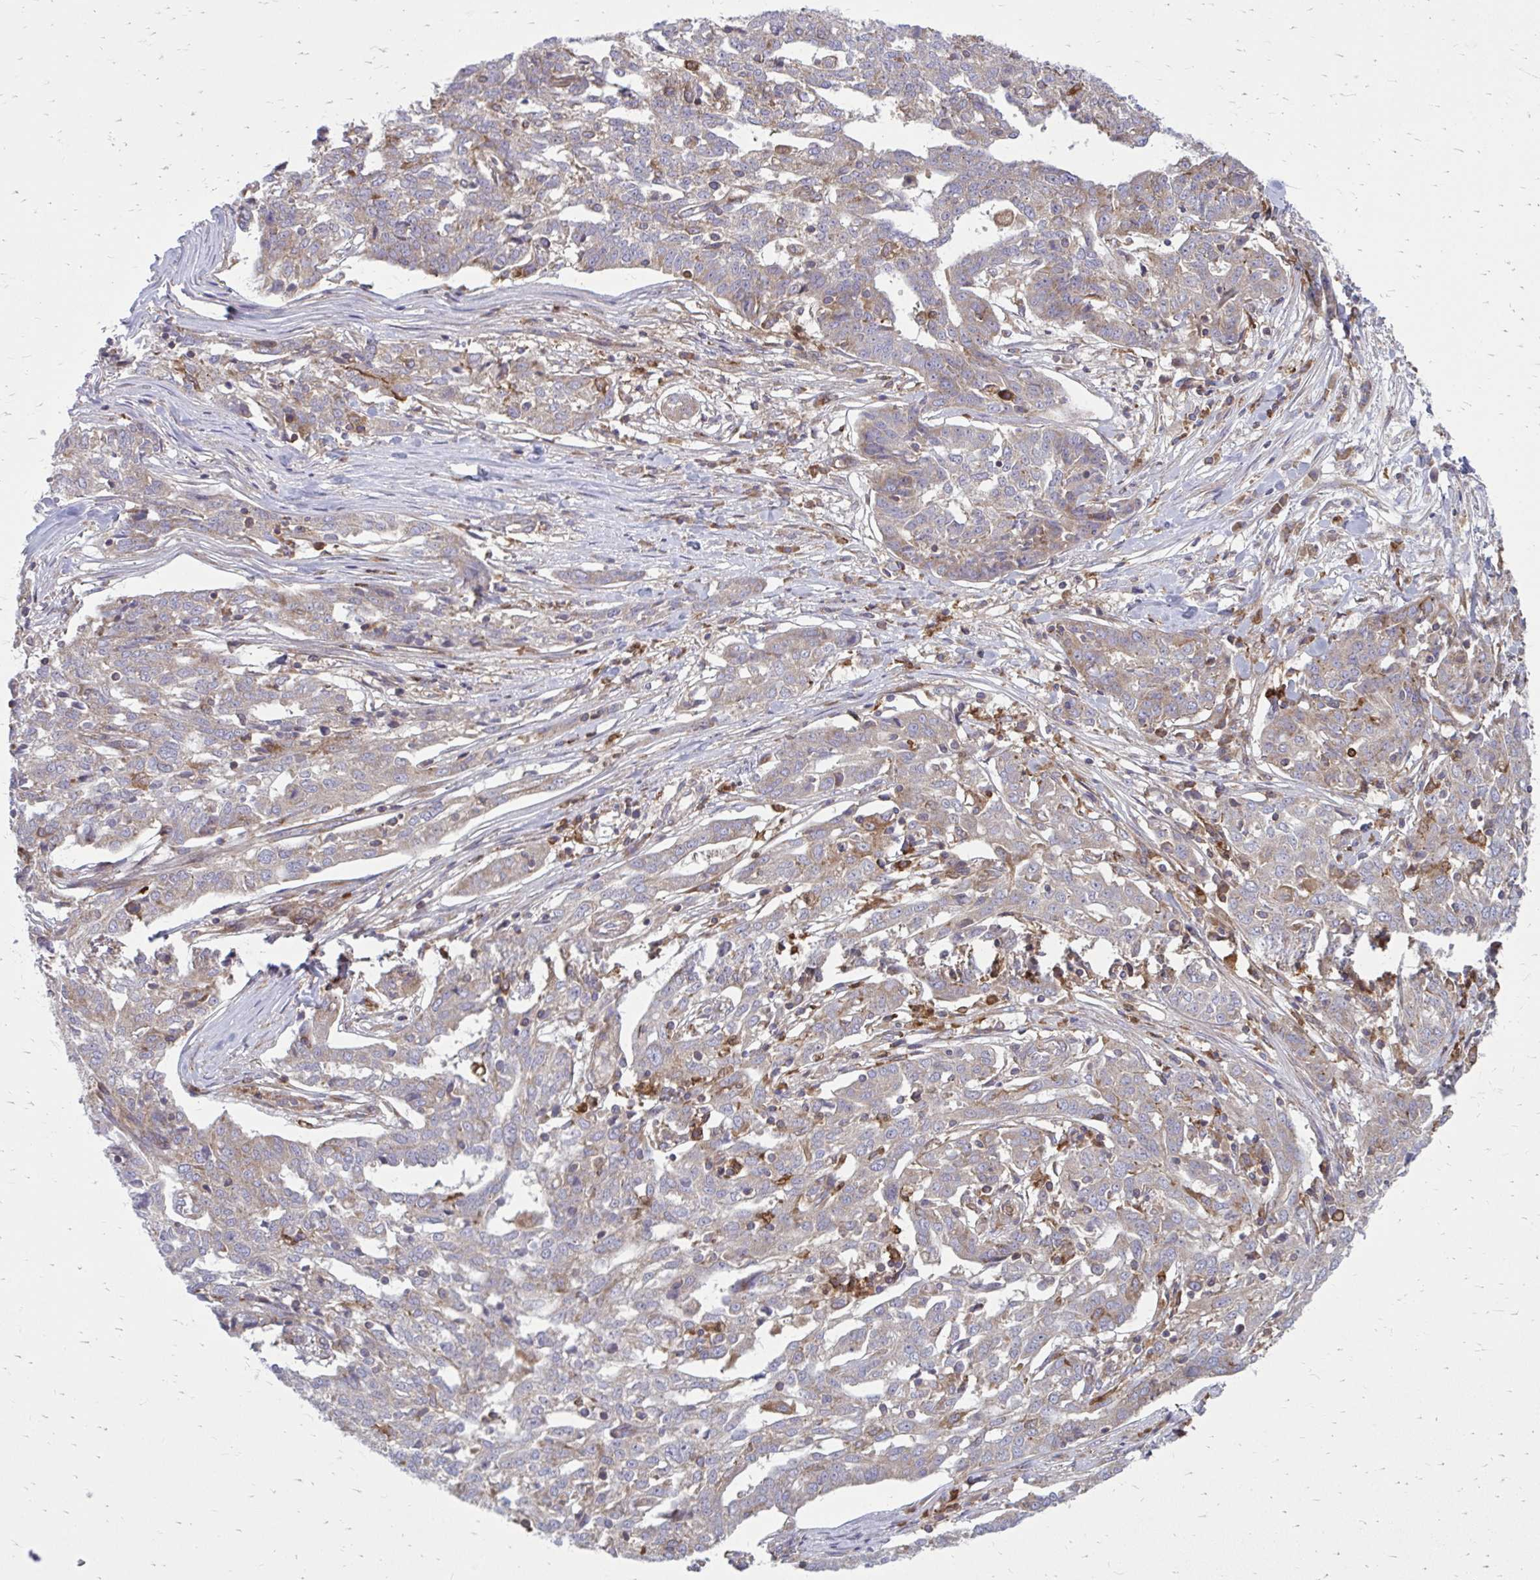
{"staining": {"intensity": "weak", "quantity": "25%-75%", "location": "cytoplasmic/membranous"}, "tissue": "ovarian cancer", "cell_type": "Tumor cells", "image_type": "cancer", "snomed": [{"axis": "morphology", "description": "Cystadenocarcinoma, serous, NOS"}, {"axis": "topography", "description": "Ovary"}], "caption": "Protein expression analysis of ovarian cancer (serous cystadenocarcinoma) reveals weak cytoplasmic/membranous expression in about 25%-75% of tumor cells. (DAB (3,3'-diaminobenzidine) IHC, brown staining for protein, blue staining for nuclei).", "gene": "ASAP1", "patient": {"sex": "female", "age": 67}}